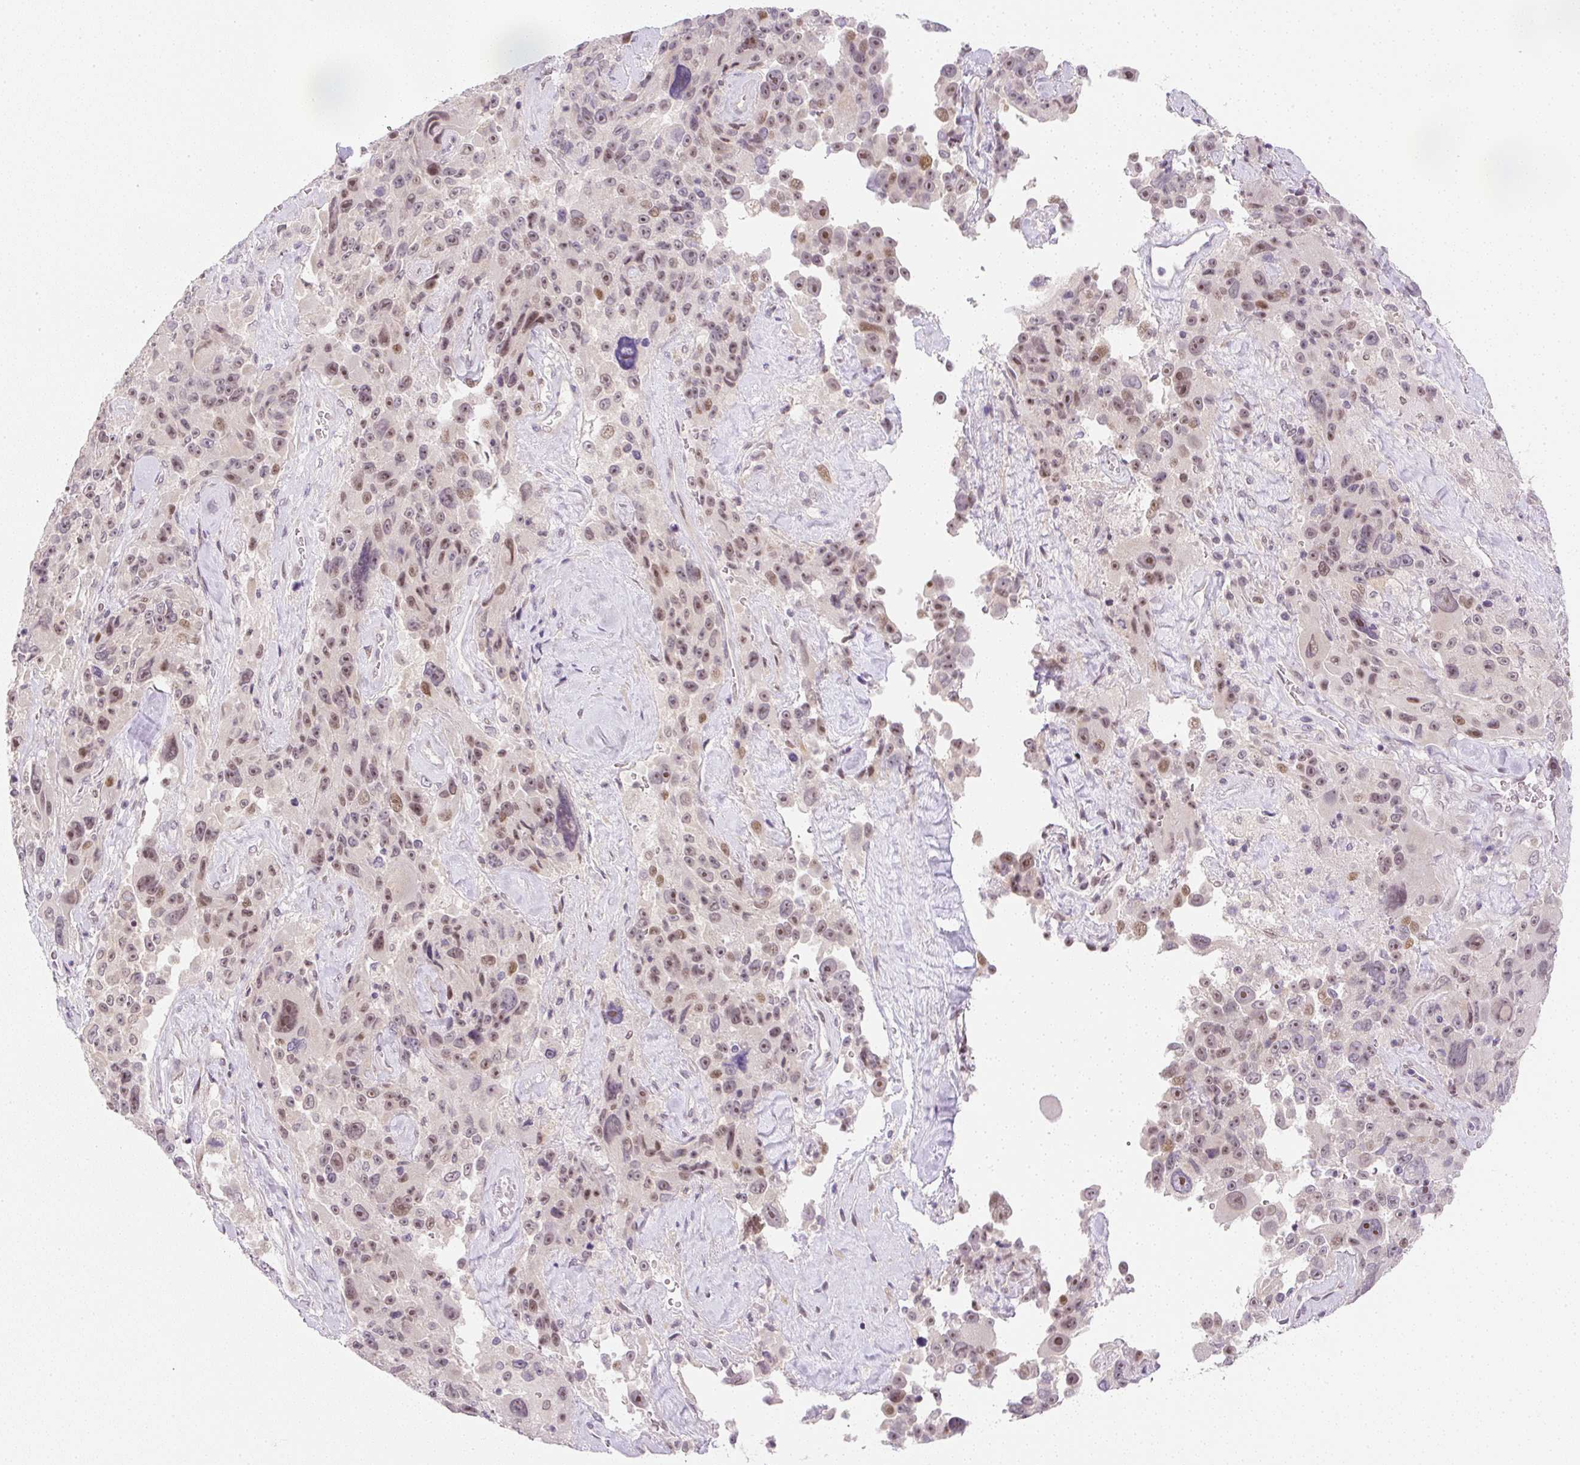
{"staining": {"intensity": "moderate", "quantity": ">75%", "location": "nuclear"}, "tissue": "melanoma", "cell_type": "Tumor cells", "image_type": "cancer", "snomed": [{"axis": "morphology", "description": "Malignant melanoma, Metastatic site"}, {"axis": "topography", "description": "Lymph node"}], "caption": "Immunohistochemical staining of malignant melanoma (metastatic site) reveals medium levels of moderate nuclear protein staining in approximately >75% of tumor cells.", "gene": "DPPA4", "patient": {"sex": "male", "age": 62}}